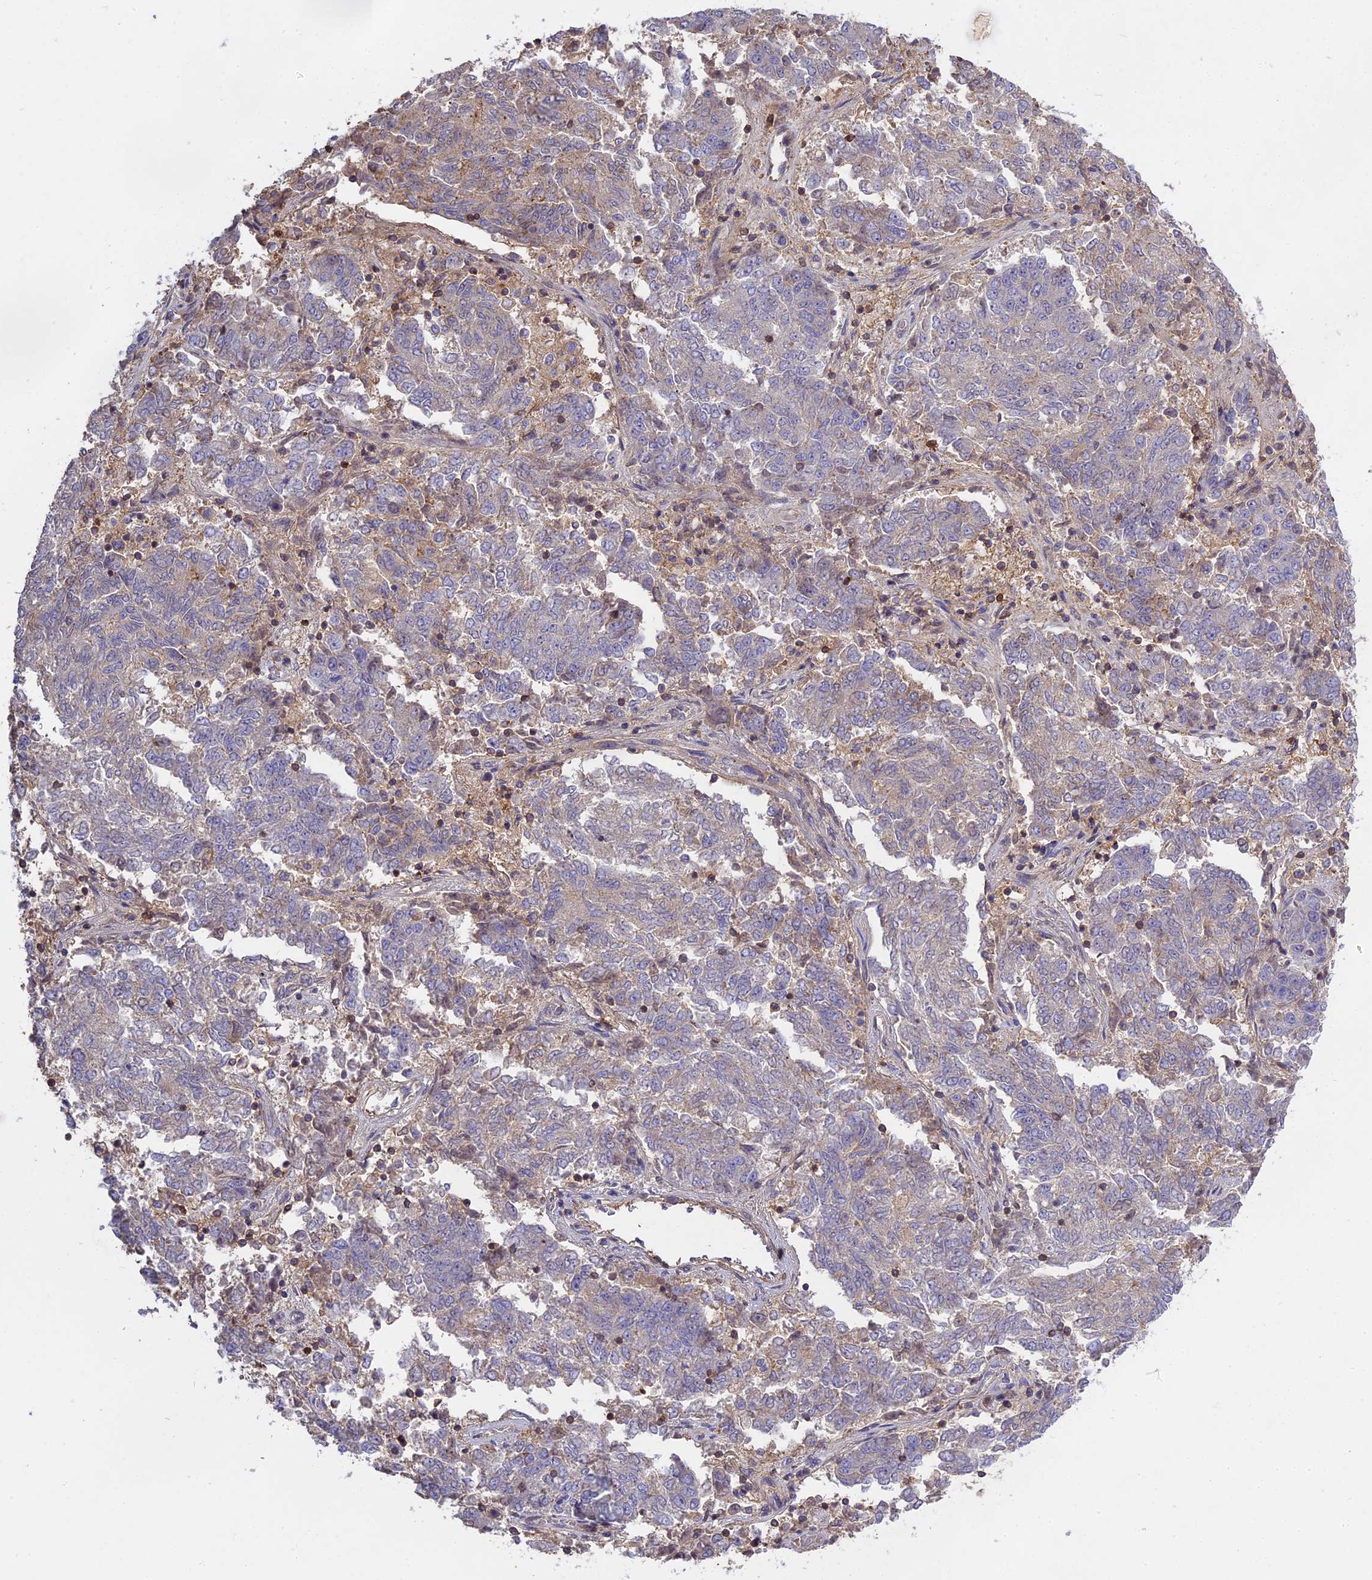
{"staining": {"intensity": "negative", "quantity": "none", "location": "none"}, "tissue": "endometrial cancer", "cell_type": "Tumor cells", "image_type": "cancer", "snomed": [{"axis": "morphology", "description": "Adenocarcinoma, NOS"}, {"axis": "topography", "description": "Endometrium"}], "caption": "Tumor cells show no significant positivity in endometrial cancer (adenocarcinoma).", "gene": "CFAP119", "patient": {"sex": "female", "age": 80}}